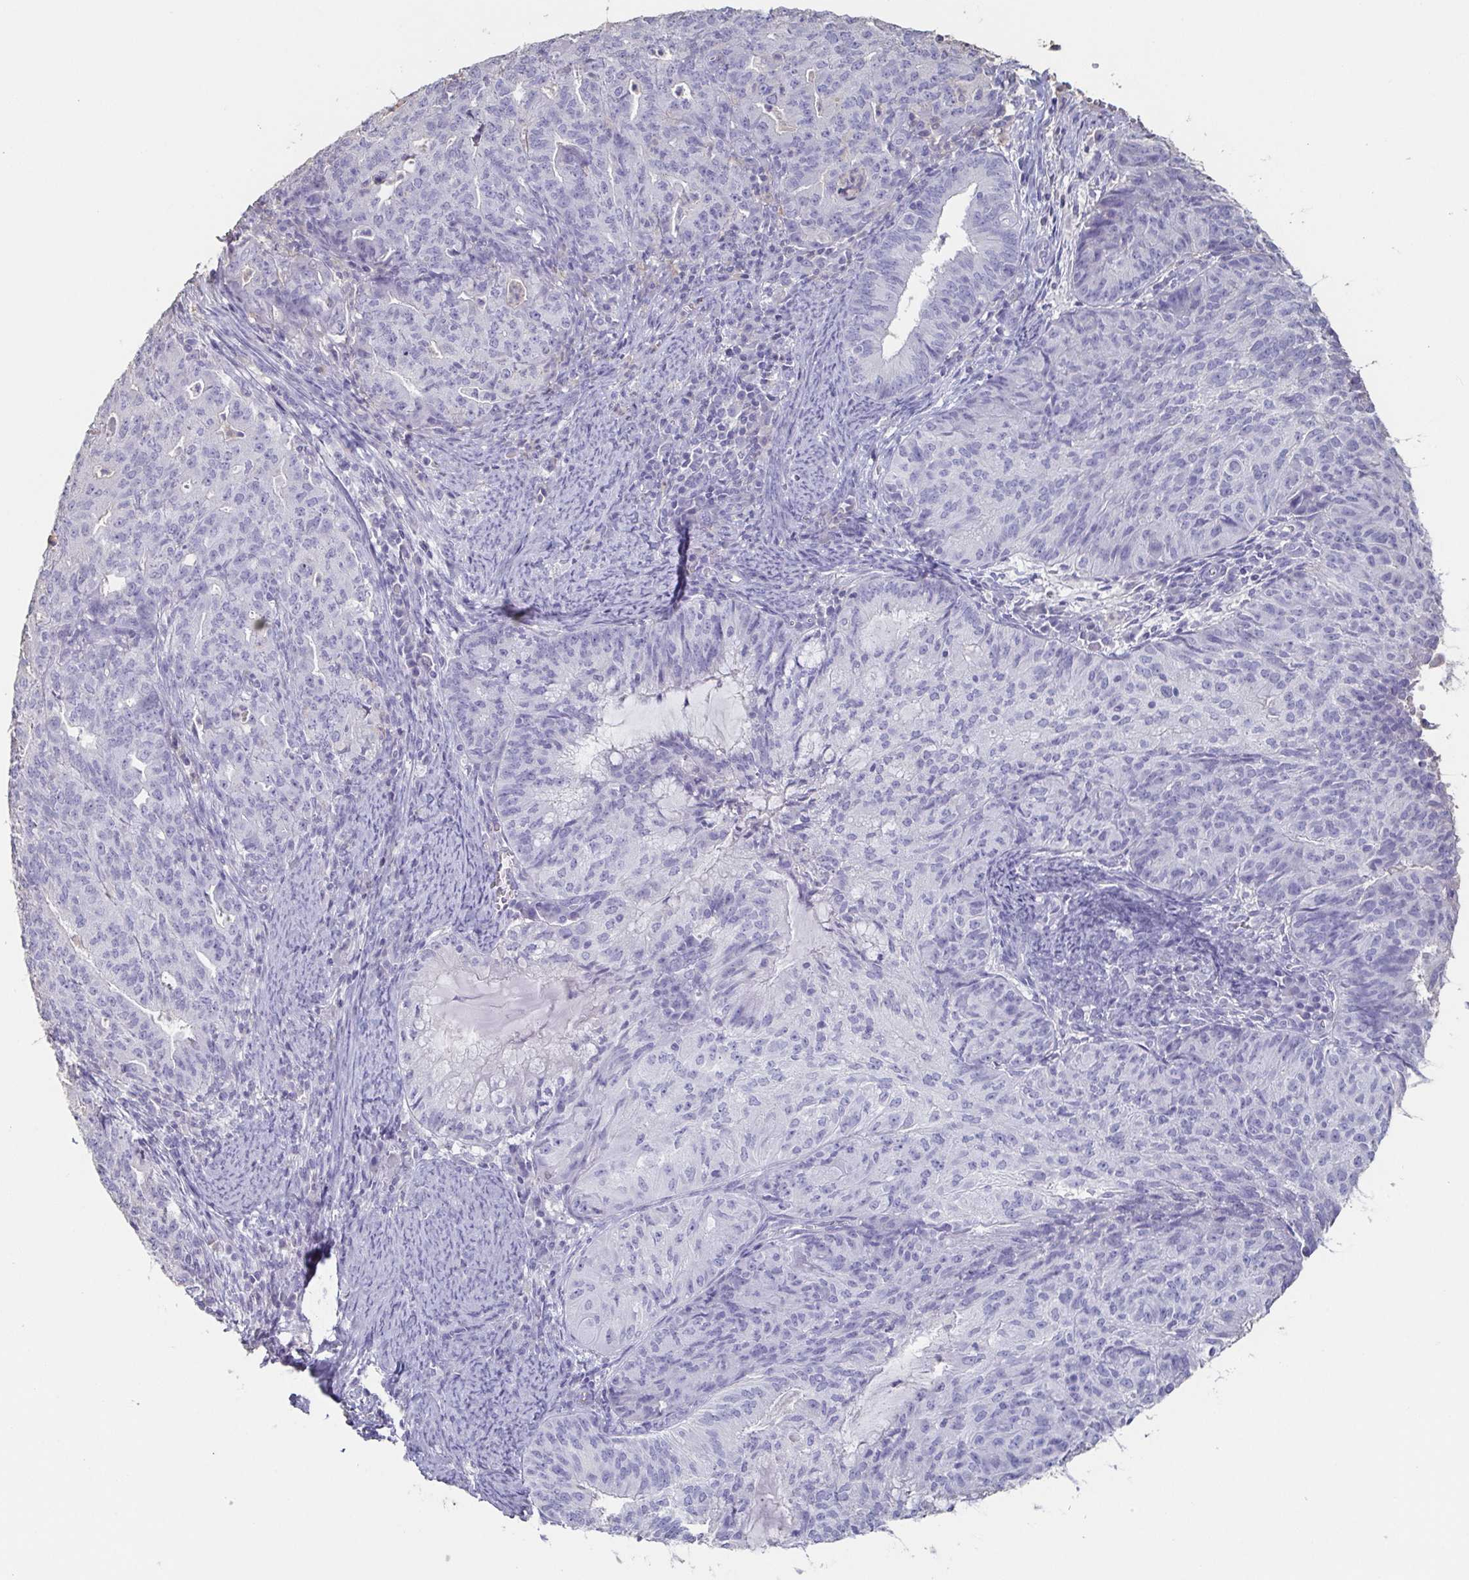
{"staining": {"intensity": "negative", "quantity": "none", "location": "none"}, "tissue": "endometrial cancer", "cell_type": "Tumor cells", "image_type": "cancer", "snomed": [{"axis": "morphology", "description": "Adenocarcinoma, NOS"}, {"axis": "topography", "description": "Endometrium"}], "caption": "The image demonstrates no significant staining in tumor cells of endometrial cancer (adenocarcinoma).", "gene": "BPIFA2", "patient": {"sex": "female", "age": 82}}